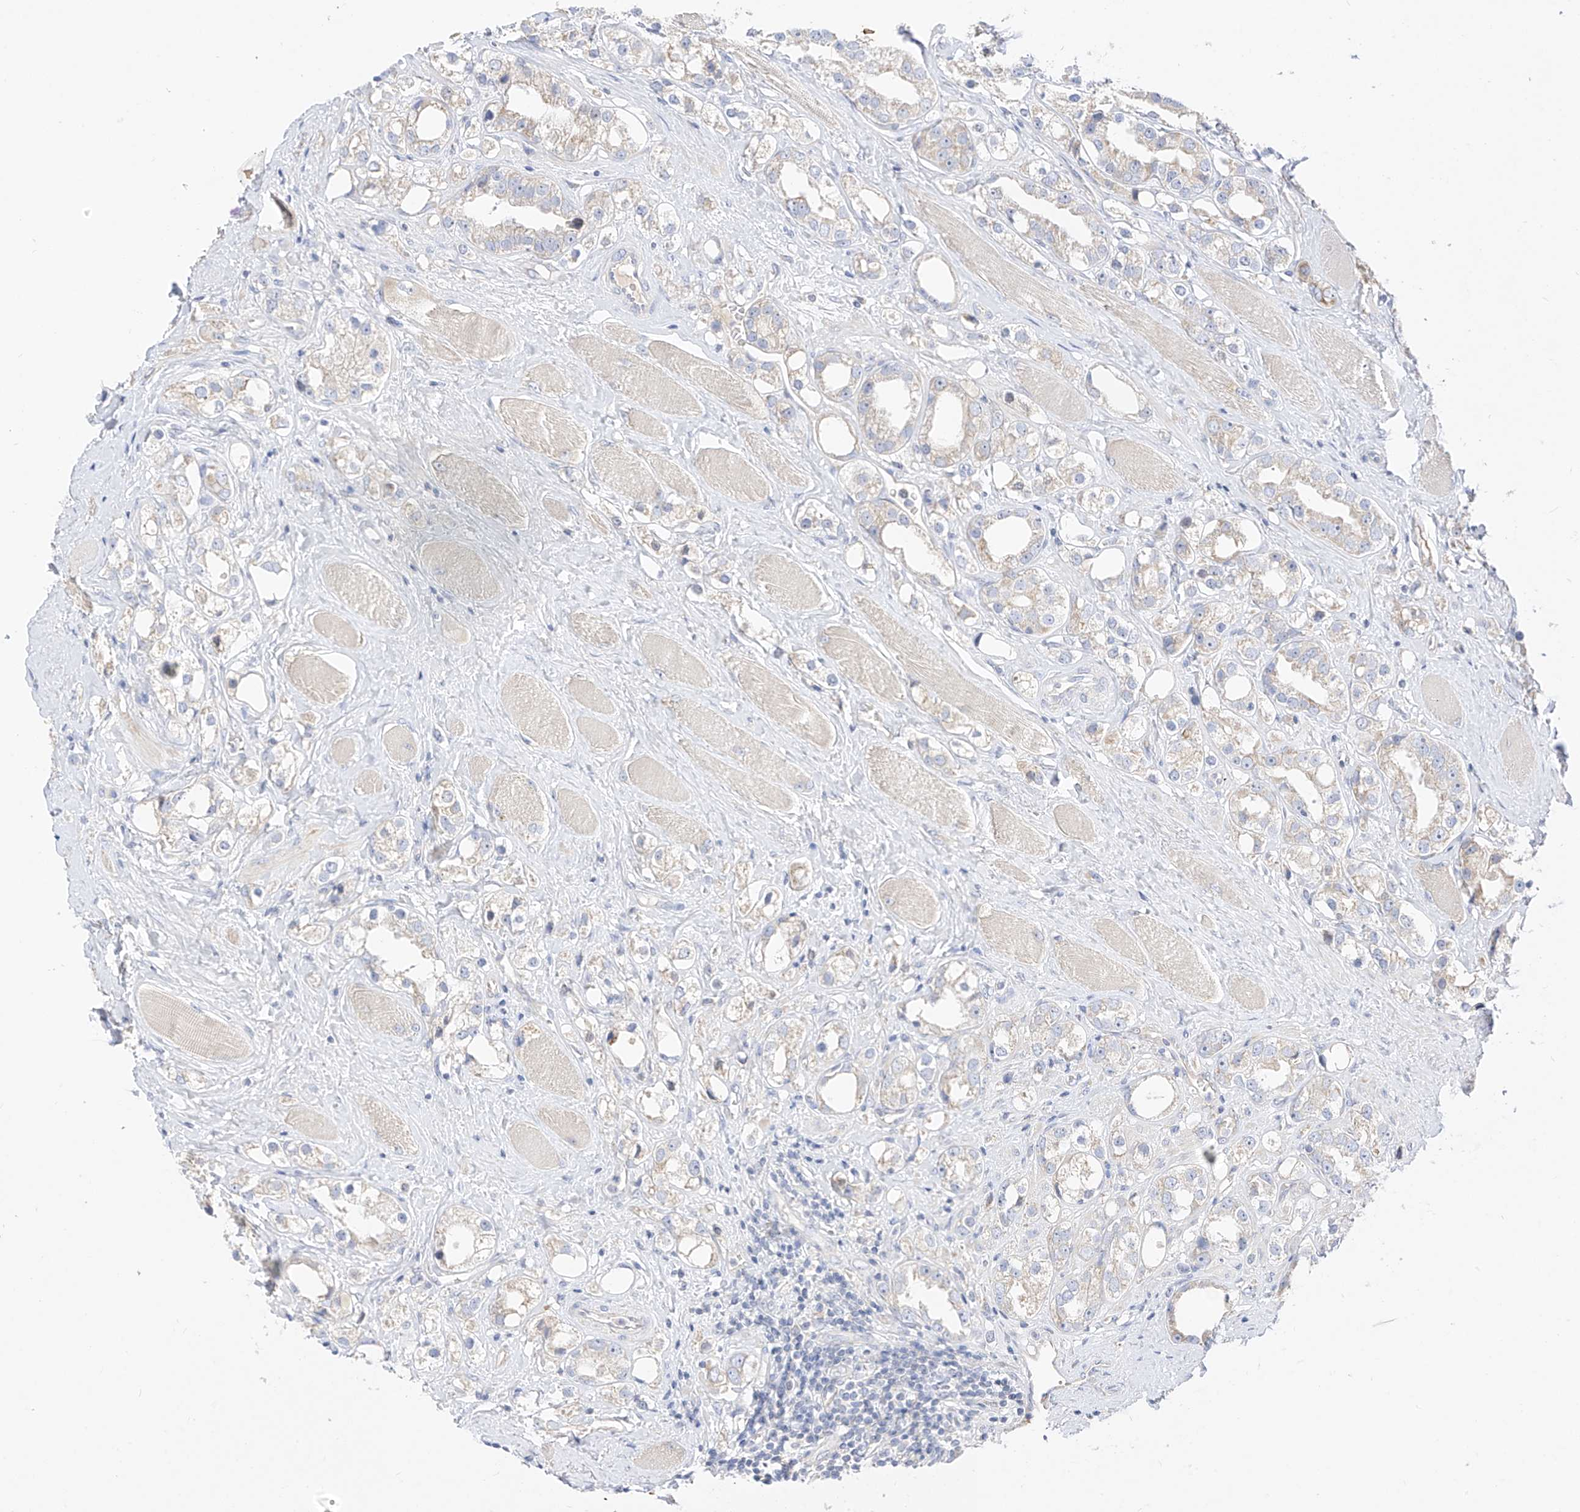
{"staining": {"intensity": "weak", "quantity": "25%-75%", "location": "cytoplasmic/membranous"}, "tissue": "prostate cancer", "cell_type": "Tumor cells", "image_type": "cancer", "snomed": [{"axis": "morphology", "description": "Adenocarcinoma, NOS"}, {"axis": "topography", "description": "Prostate"}], "caption": "A brown stain highlights weak cytoplasmic/membranous positivity of a protein in human prostate cancer (adenocarcinoma) tumor cells.", "gene": "RASA2", "patient": {"sex": "male", "age": 79}}